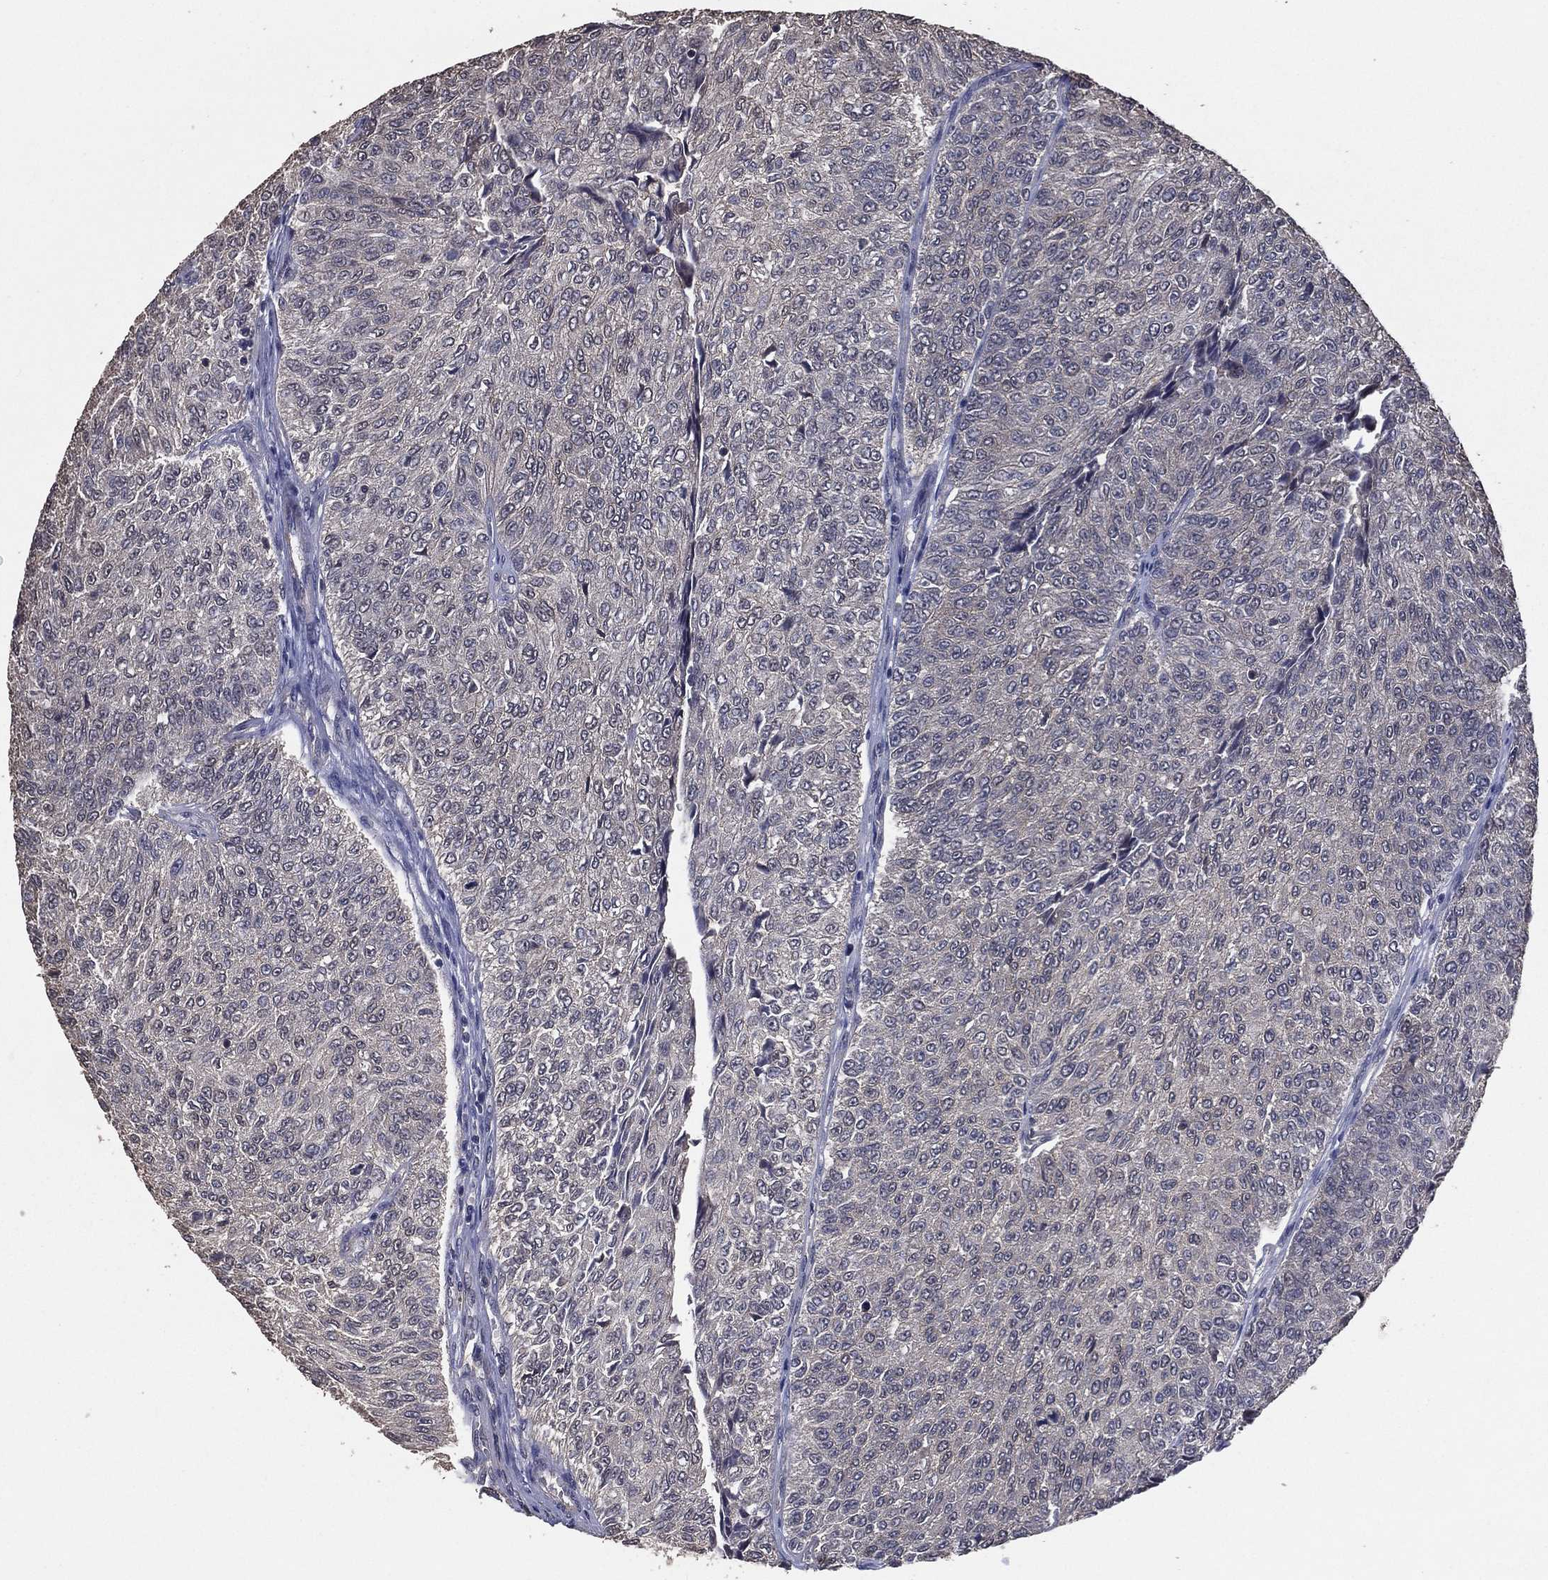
{"staining": {"intensity": "negative", "quantity": "none", "location": "none"}, "tissue": "urothelial cancer", "cell_type": "Tumor cells", "image_type": "cancer", "snomed": [{"axis": "morphology", "description": "Urothelial carcinoma, Low grade"}, {"axis": "topography", "description": "Urinary bladder"}], "caption": "Tumor cells are negative for brown protein staining in urothelial cancer. Brightfield microscopy of immunohistochemistry (IHC) stained with DAB (brown) and hematoxylin (blue), captured at high magnification.", "gene": "PCNT", "patient": {"sex": "male", "age": 78}}